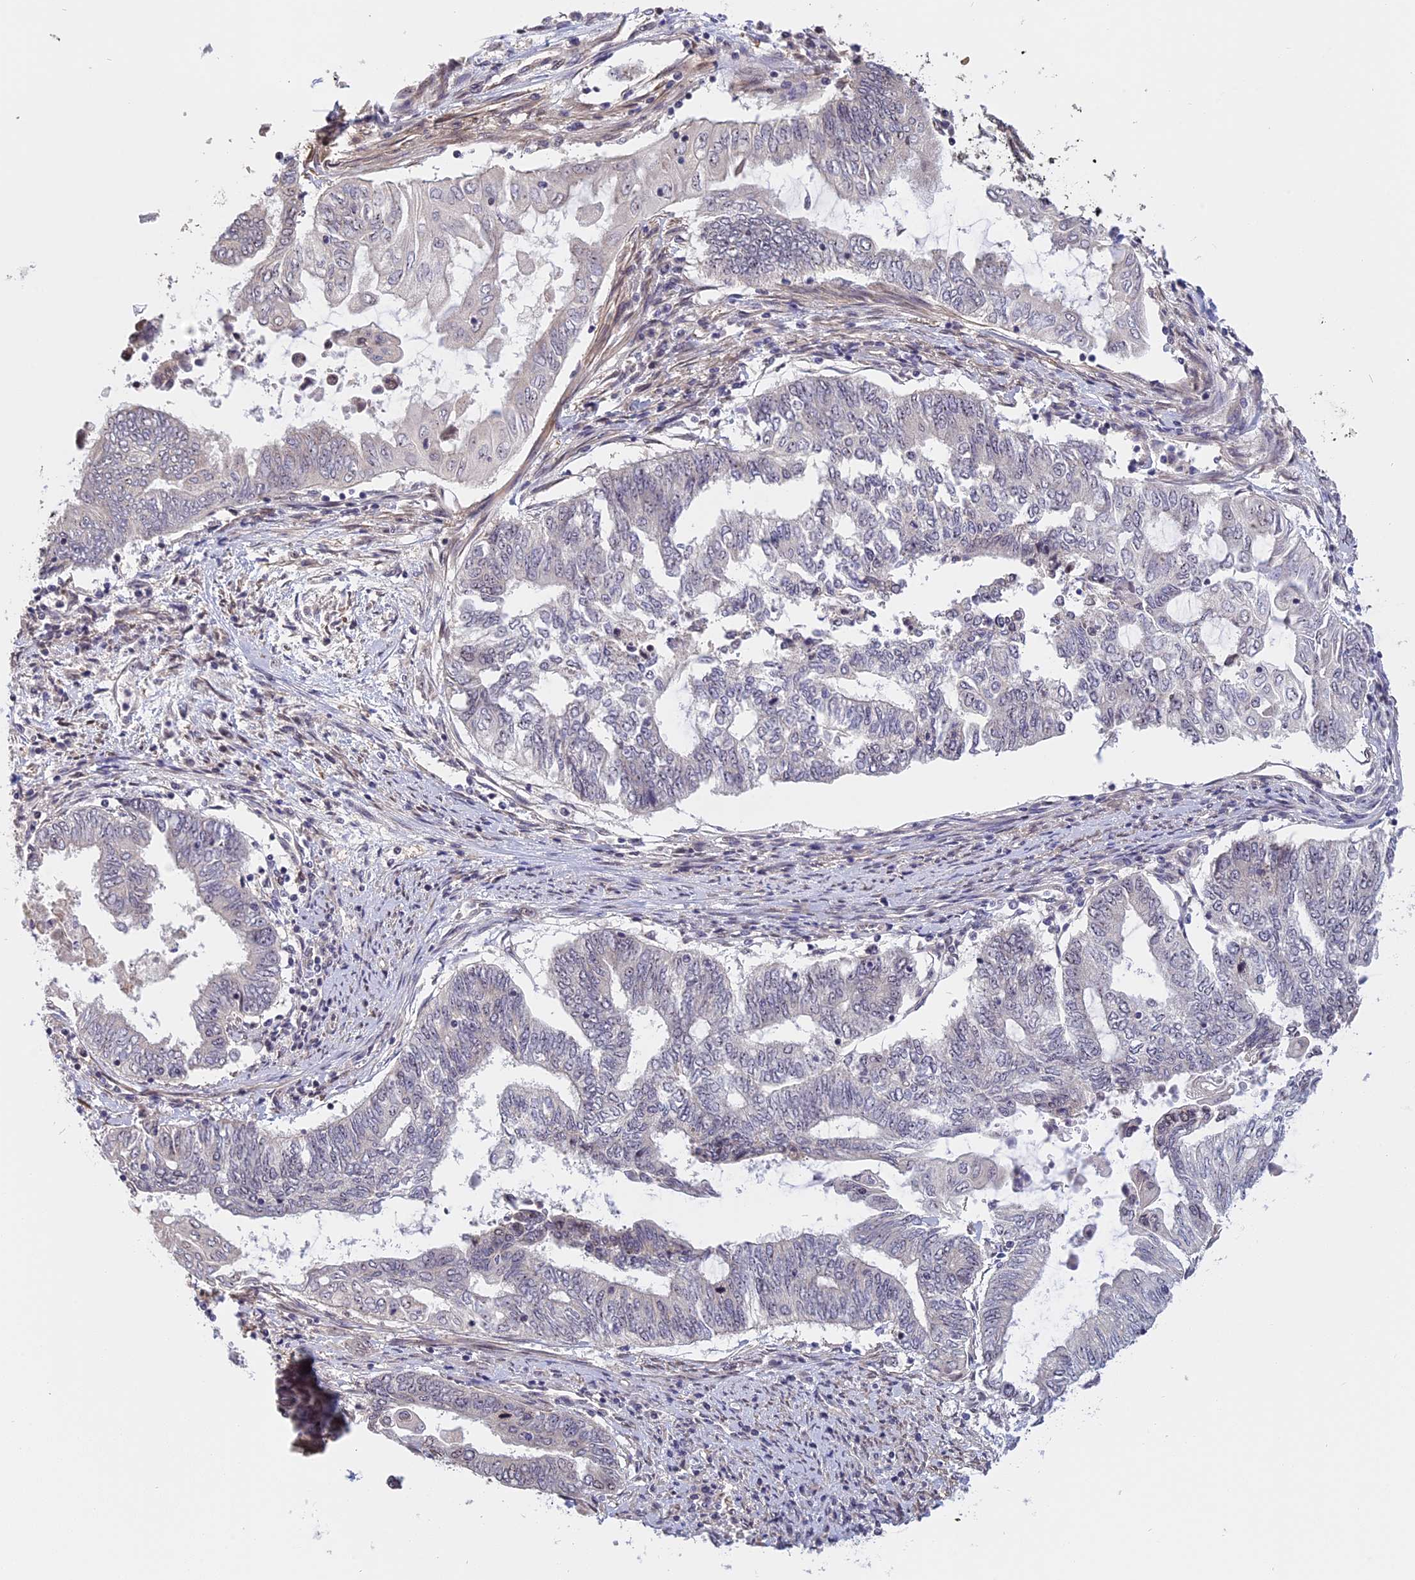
{"staining": {"intensity": "negative", "quantity": "none", "location": "none"}, "tissue": "endometrial cancer", "cell_type": "Tumor cells", "image_type": "cancer", "snomed": [{"axis": "morphology", "description": "Adenocarcinoma, NOS"}, {"axis": "topography", "description": "Uterus"}, {"axis": "topography", "description": "Endometrium"}], "caption": "The immunohistochemistry image has no significant staining in tumor cells of endometrial cancer tissue.", "gene": "MGA", "patient": {"sex": "female", "age": 70}}